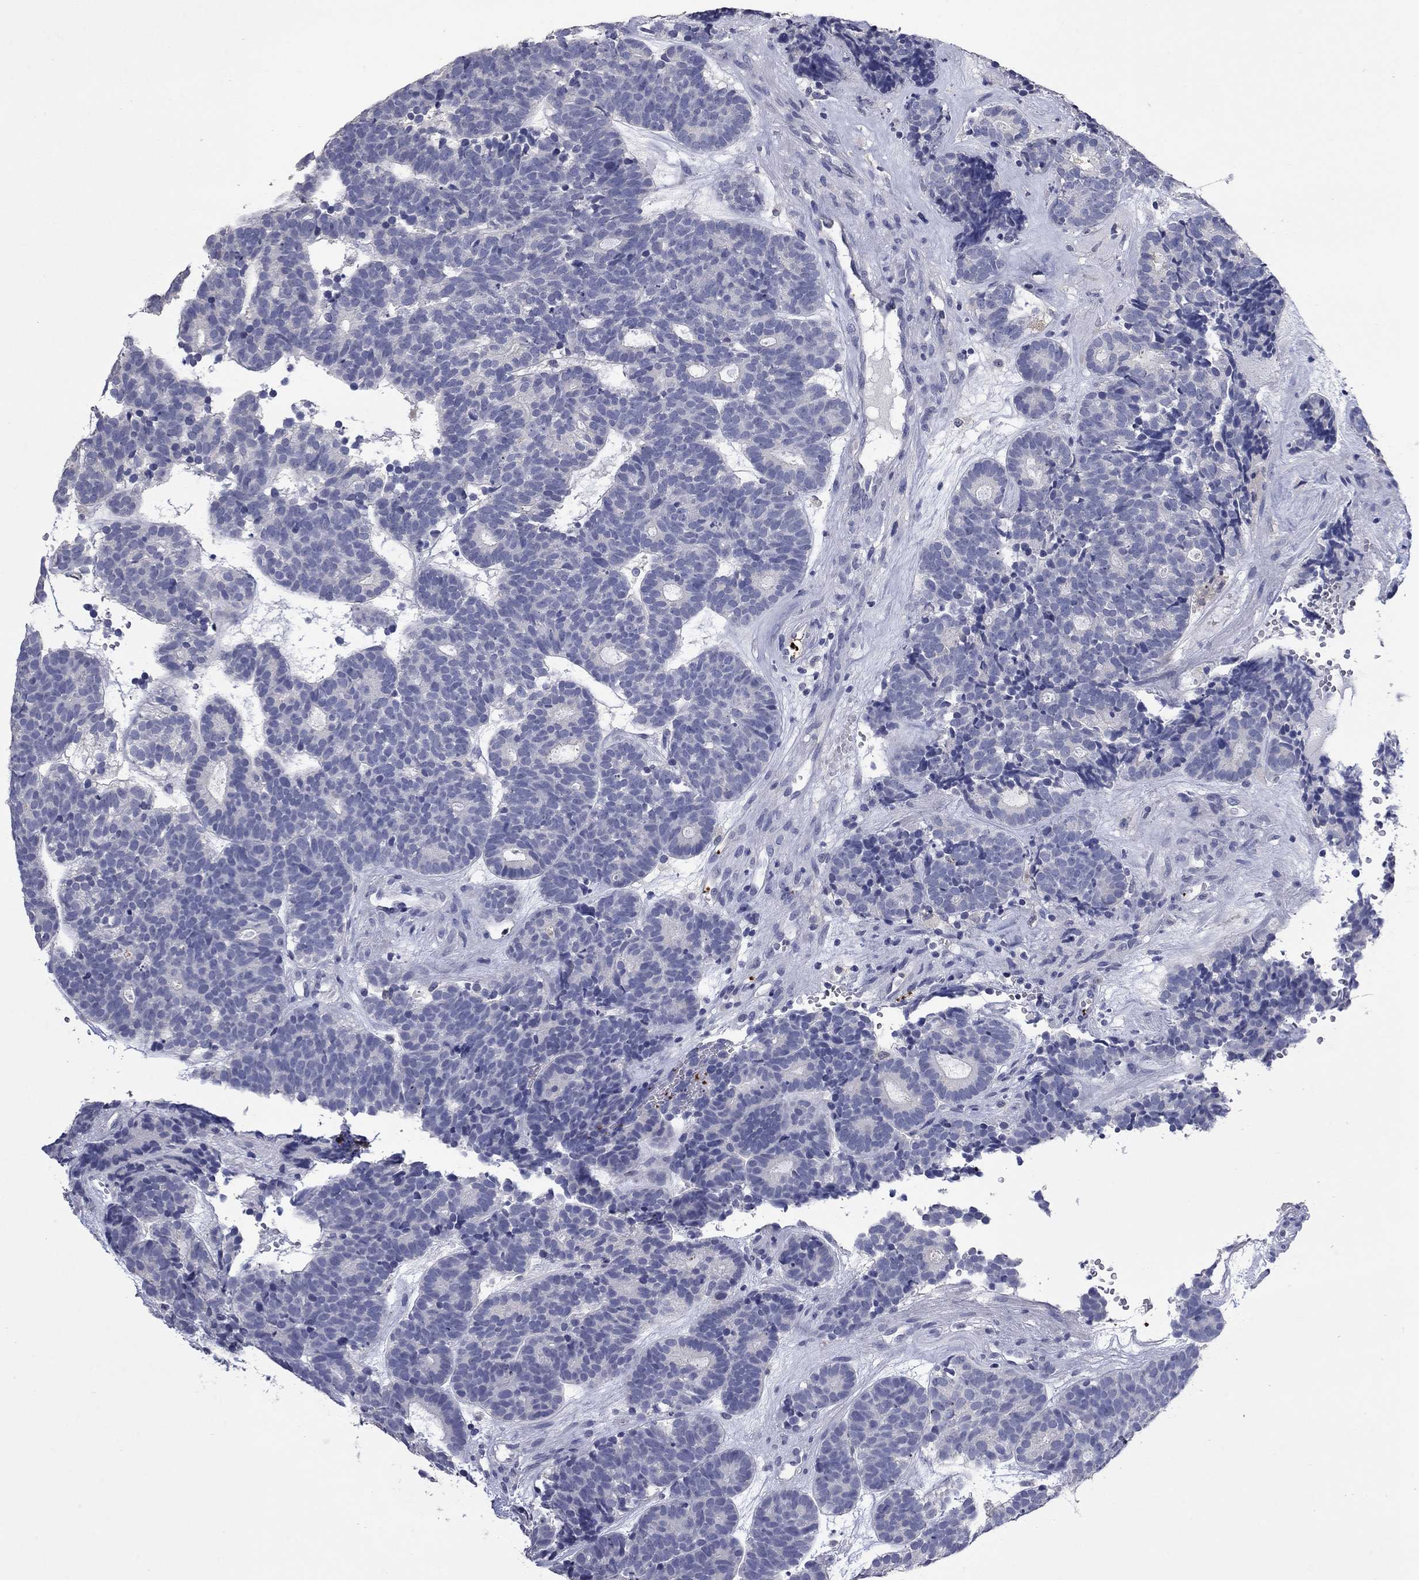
{"staining": {"intensity": "negative", "quantity": "none", "location": "none"}, "tissue": "head and neck cancer", "cell_type": "Tumor cells", "image_type": "cancer", "snomed": [{"axis": "morphology", "description": "Adenocarcinoma, NOS"}, {"axis": "topography", "description": "Head-Neck"}], "caption": "Immunohistochemistry (IHC) photomicrograph of neoplastic tissue: head and neck cancer stained with DAB shows no significant protein positivity in tumor cells.", "gene": "PLEK", "patient": {"sex": "female", "age": 81}}